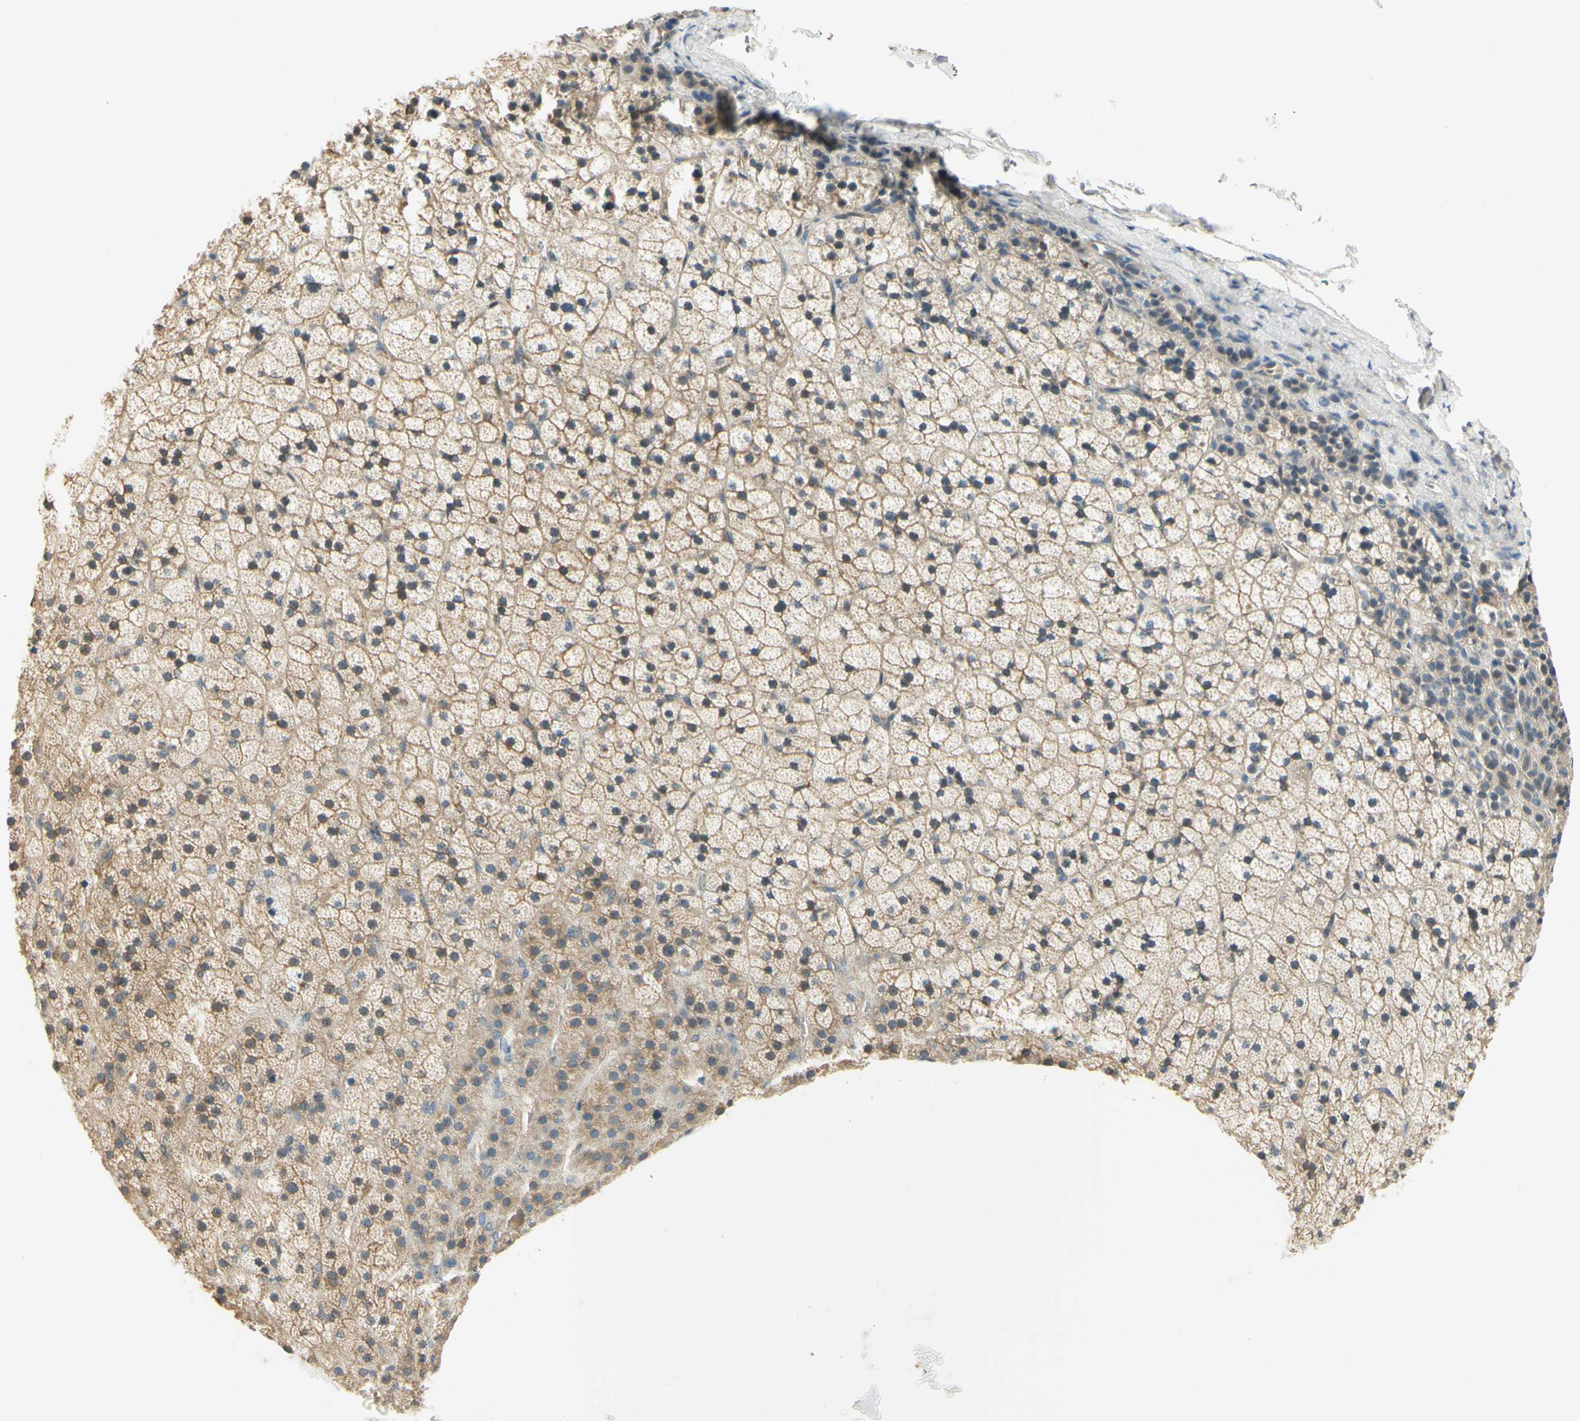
{"staining": {"intensity": "weak", "quantity": ">75%", "location": "cytoplasmic/membranous"}, "tissue": "adrenal gland", "cell_type": "Glandular cells", "image_type": "normal", "snomed": [{"axis": "morphology", "description": "Normal tissue, NOS"}, {"axis": "topography", "description": "Adrenal gland"}], "caption": "Immunohistochemical staining of normal human adrenal gland reveals >75% levels of weak cytoplasmic/membranous protein positivity in about >75% of glandular cells.", "gene": "IGDCC4", "patient": {"sex": "male", "age": 35}}